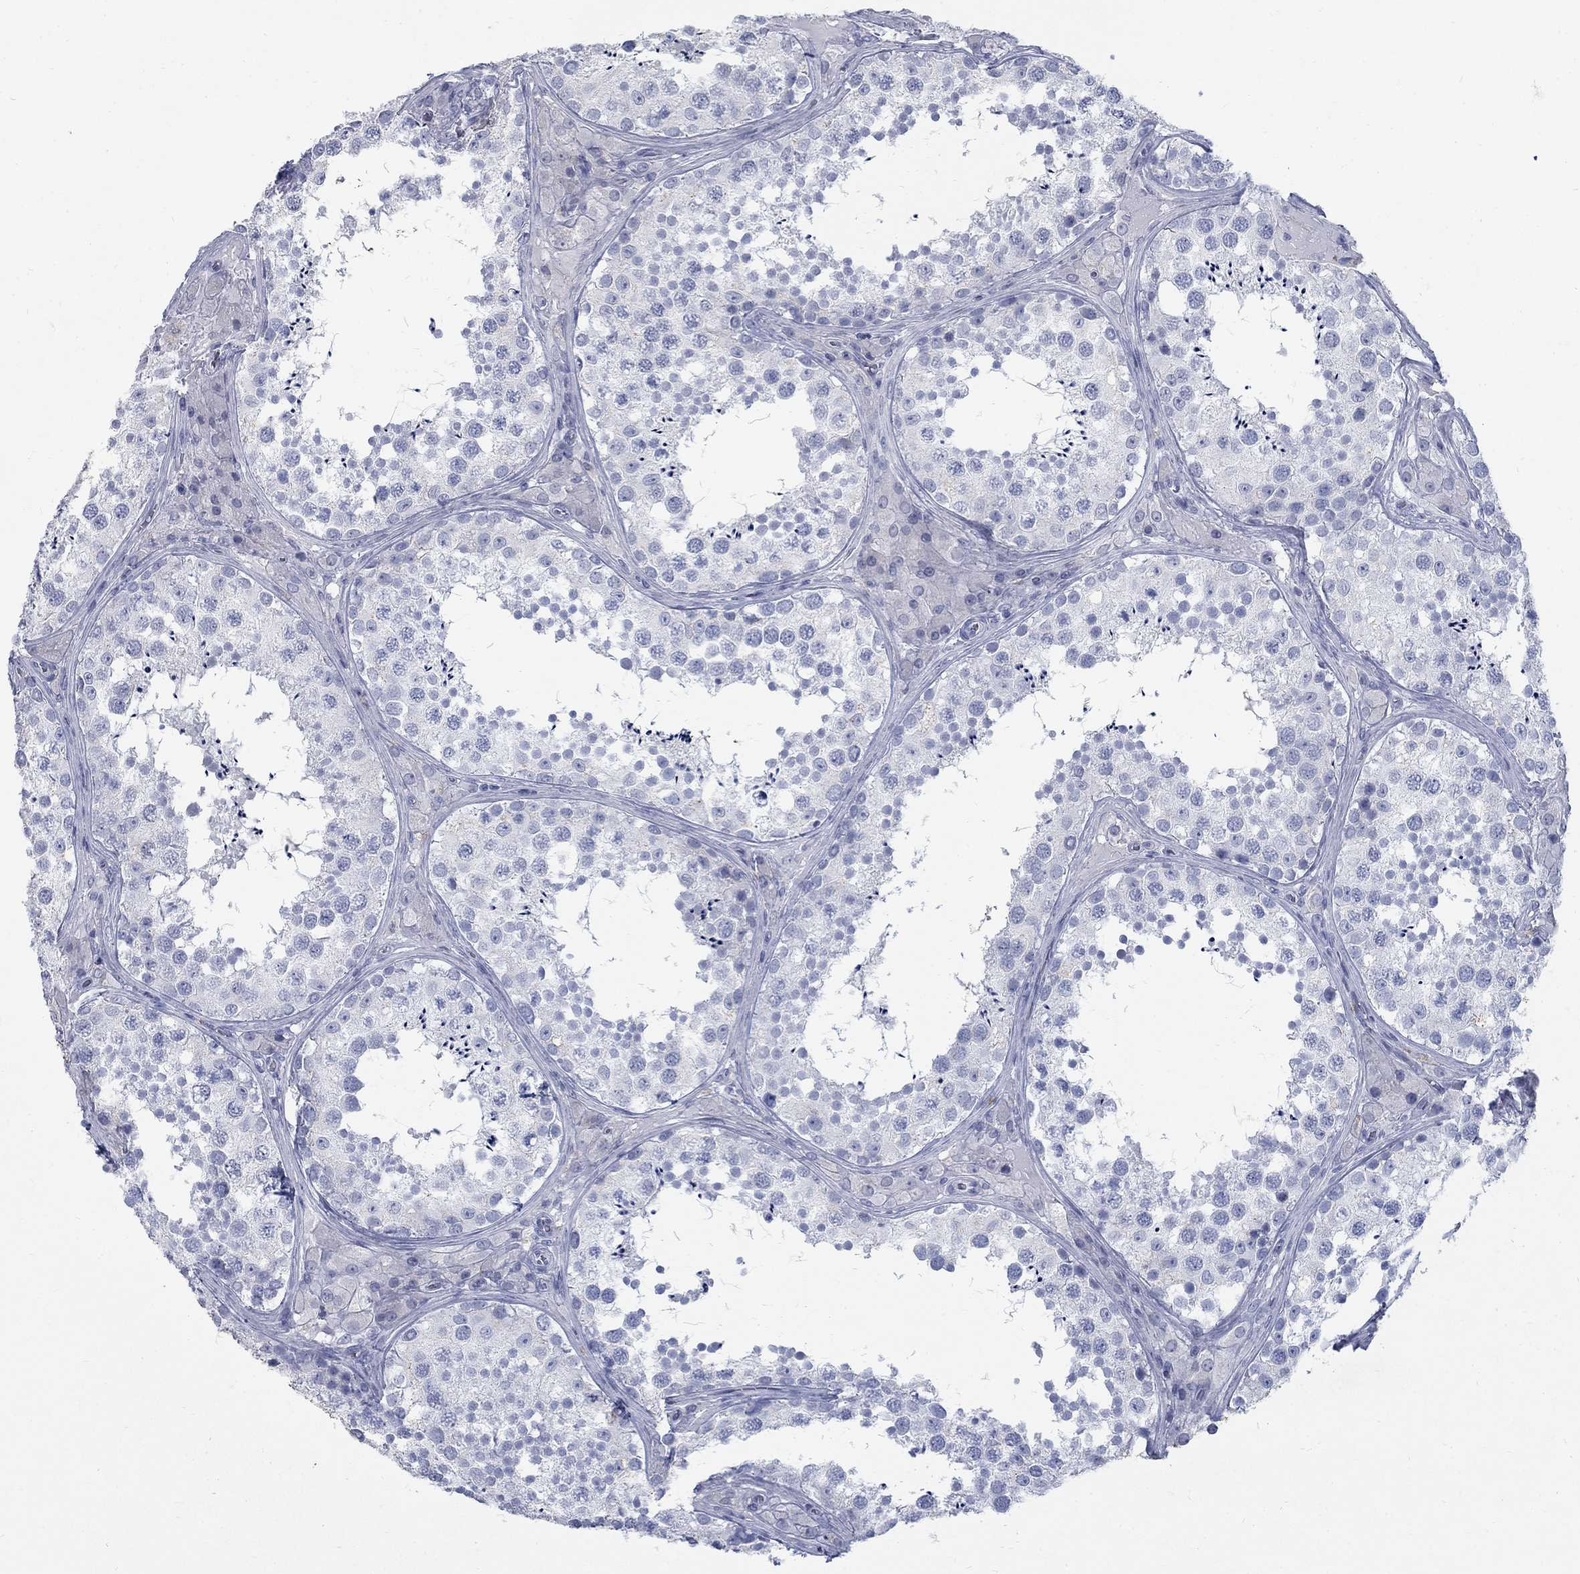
{"staining": {"intensity": "negative", "quantity": "none", "location": "none"}, "tissue": "testis", "cell_type": "Cells in seminiferous ducts", "image_type": "normal", "snomed": [{"axis": "morphology", "description": "Normal tissue, NOS"}, {"axis": "topography", "description": "Testis"}], "caption": "An image of testis stained for a protein demonstrates no brown staining in cells in seminiferous ducts.", "gene": "RFTN2", "patient": {"sex": "male", "age": 34}}